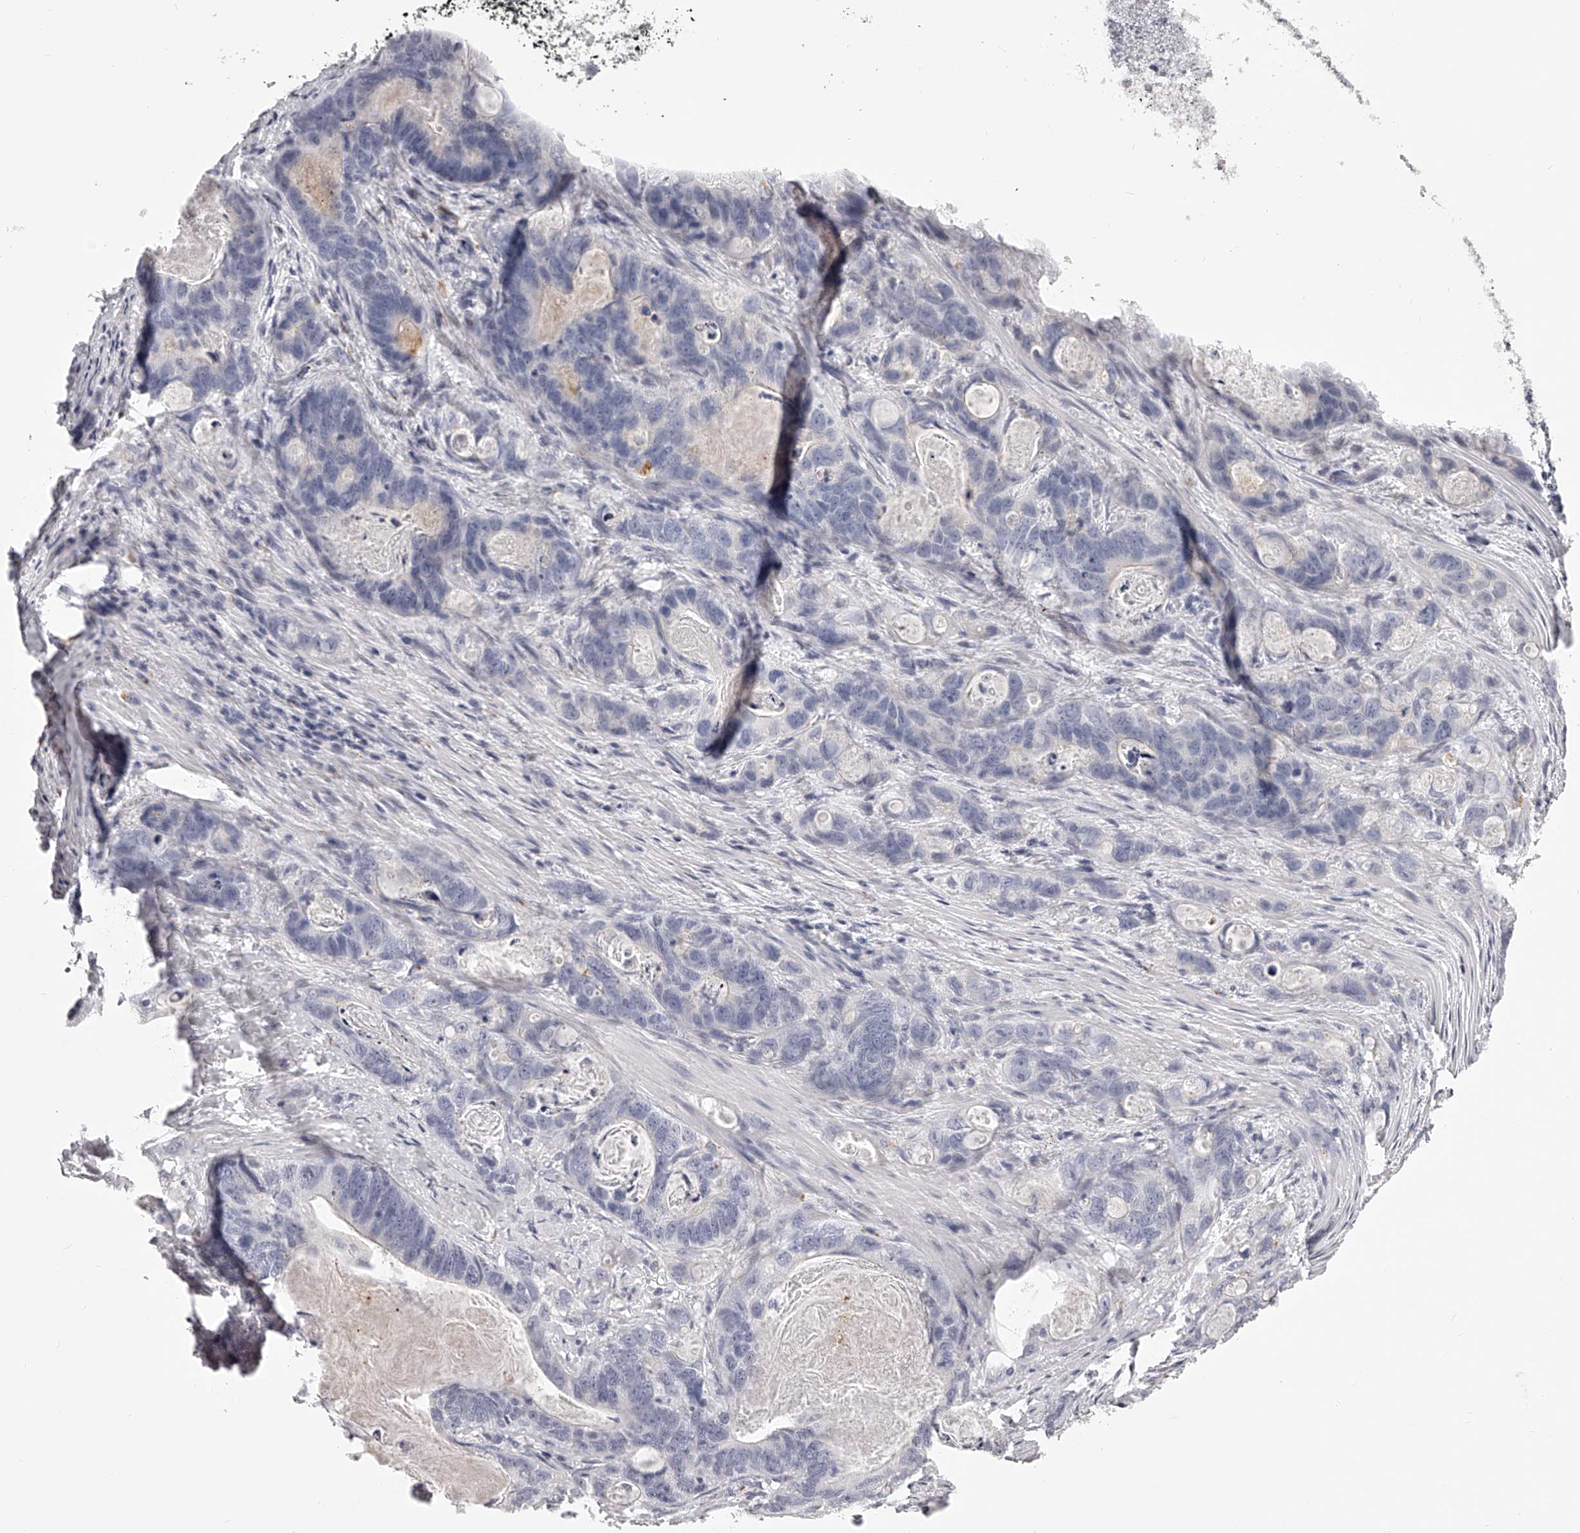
{"staining": {"intensity": "negative", "quantity": "none", "location": "none"}, "tissue": "stomach cancer", "cell_type": "Tumor cells", "image_type": "cancer", "snomed": [{"axis": "morphology", "description": "Normal tissue, NOS"}, {"axis": "morphology", "description": "Adenocarcinoma, NOS"}, {"axis": "topography", "description": "Stomach"}], "caption": "DAB (3,3'-diaminobenzidine) immunohistochemical staining of human adenocarcinoma (stomach) demonstrates no significant expression in tumor cells.", "gene": "DMRT1", "patient": {"sex": "female", "age": 89}}